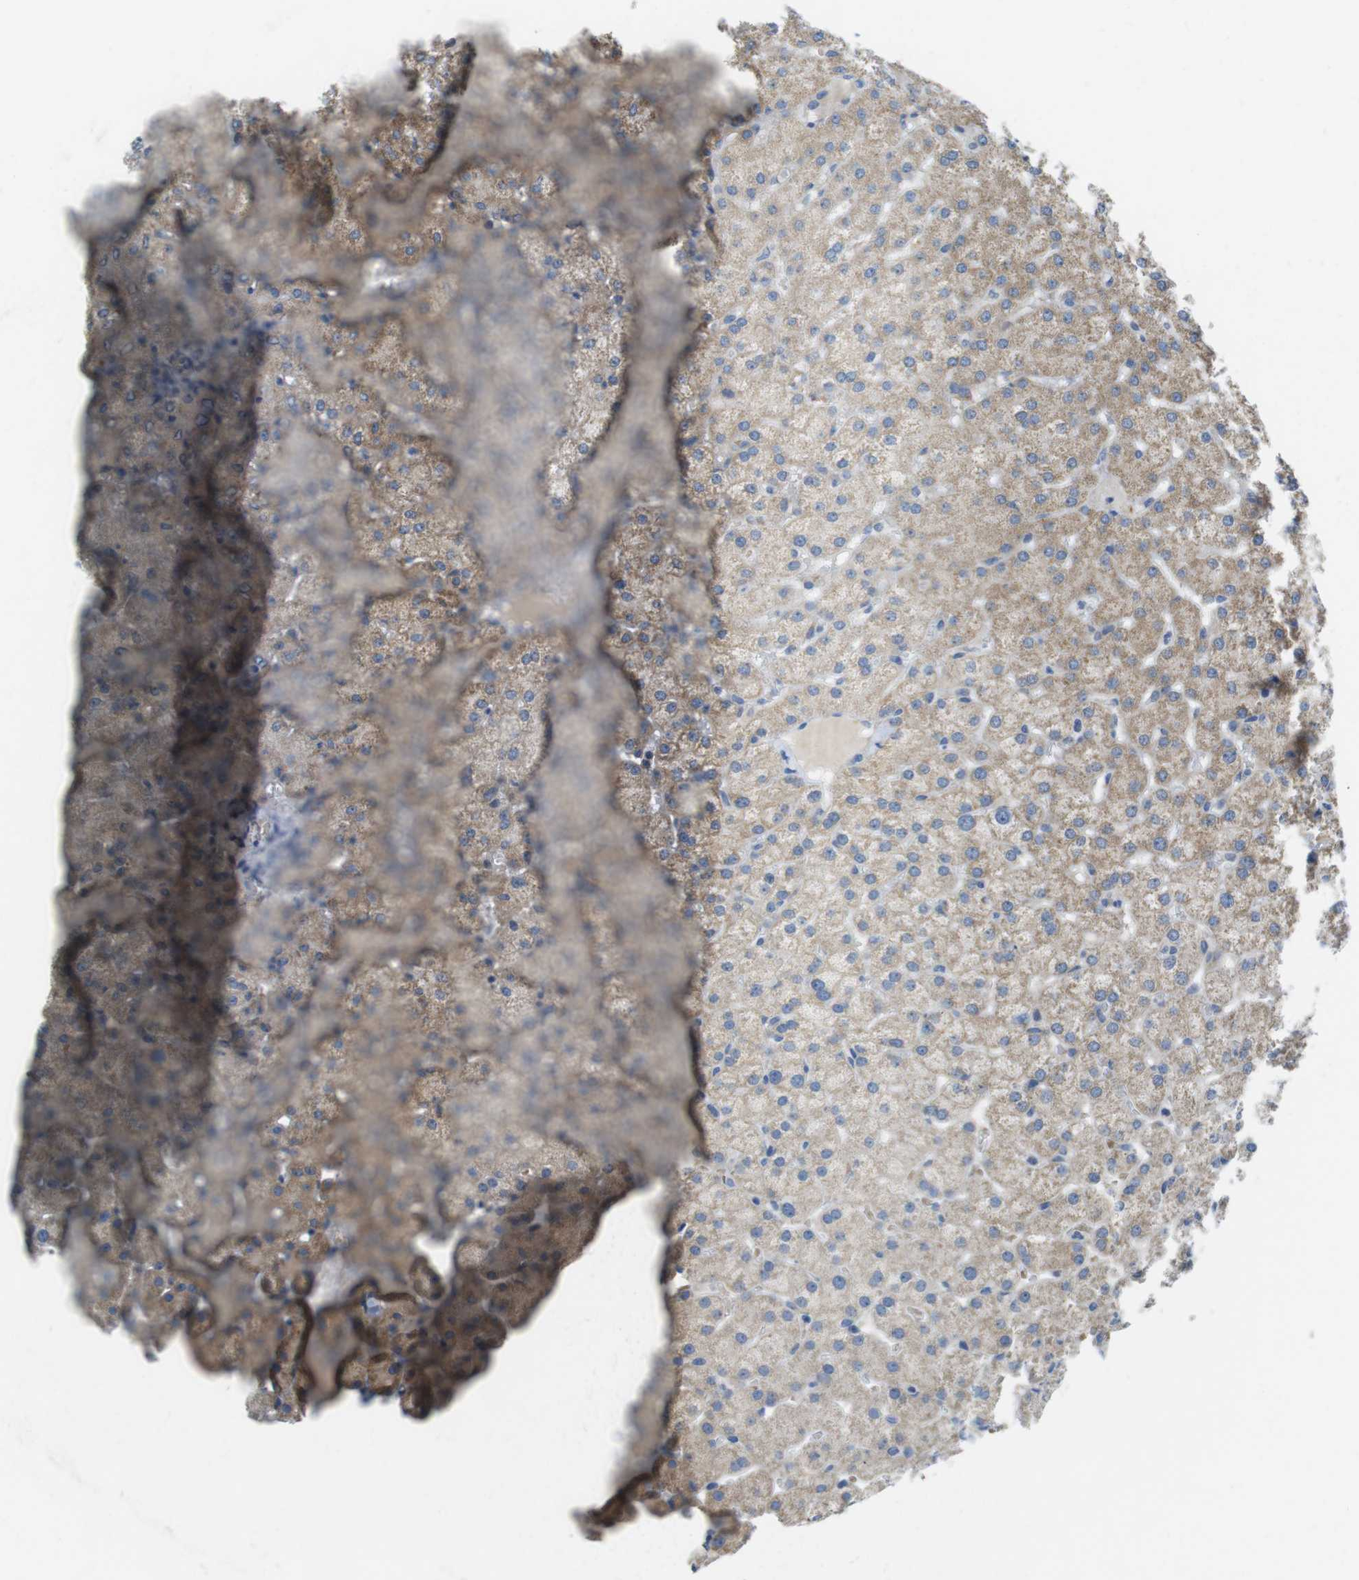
{"staining": {"intensity": "negative", "quantity": "none", "location": "none"}, "tissue": "liver", "cell_type": "Cholangiocytes", "image_type": "normal", "snomed": [{"axis": "morphology", "description": "Normal tissue, NOS"}, {"axis": "topography", "description": "Liver"}], "caption": "DAB immunohistochemical staining of benign liver shows no significant positivity in cholangiocytes.", "gene": "MARCHF1", "patient": {"sex": "female", "age": 32}}